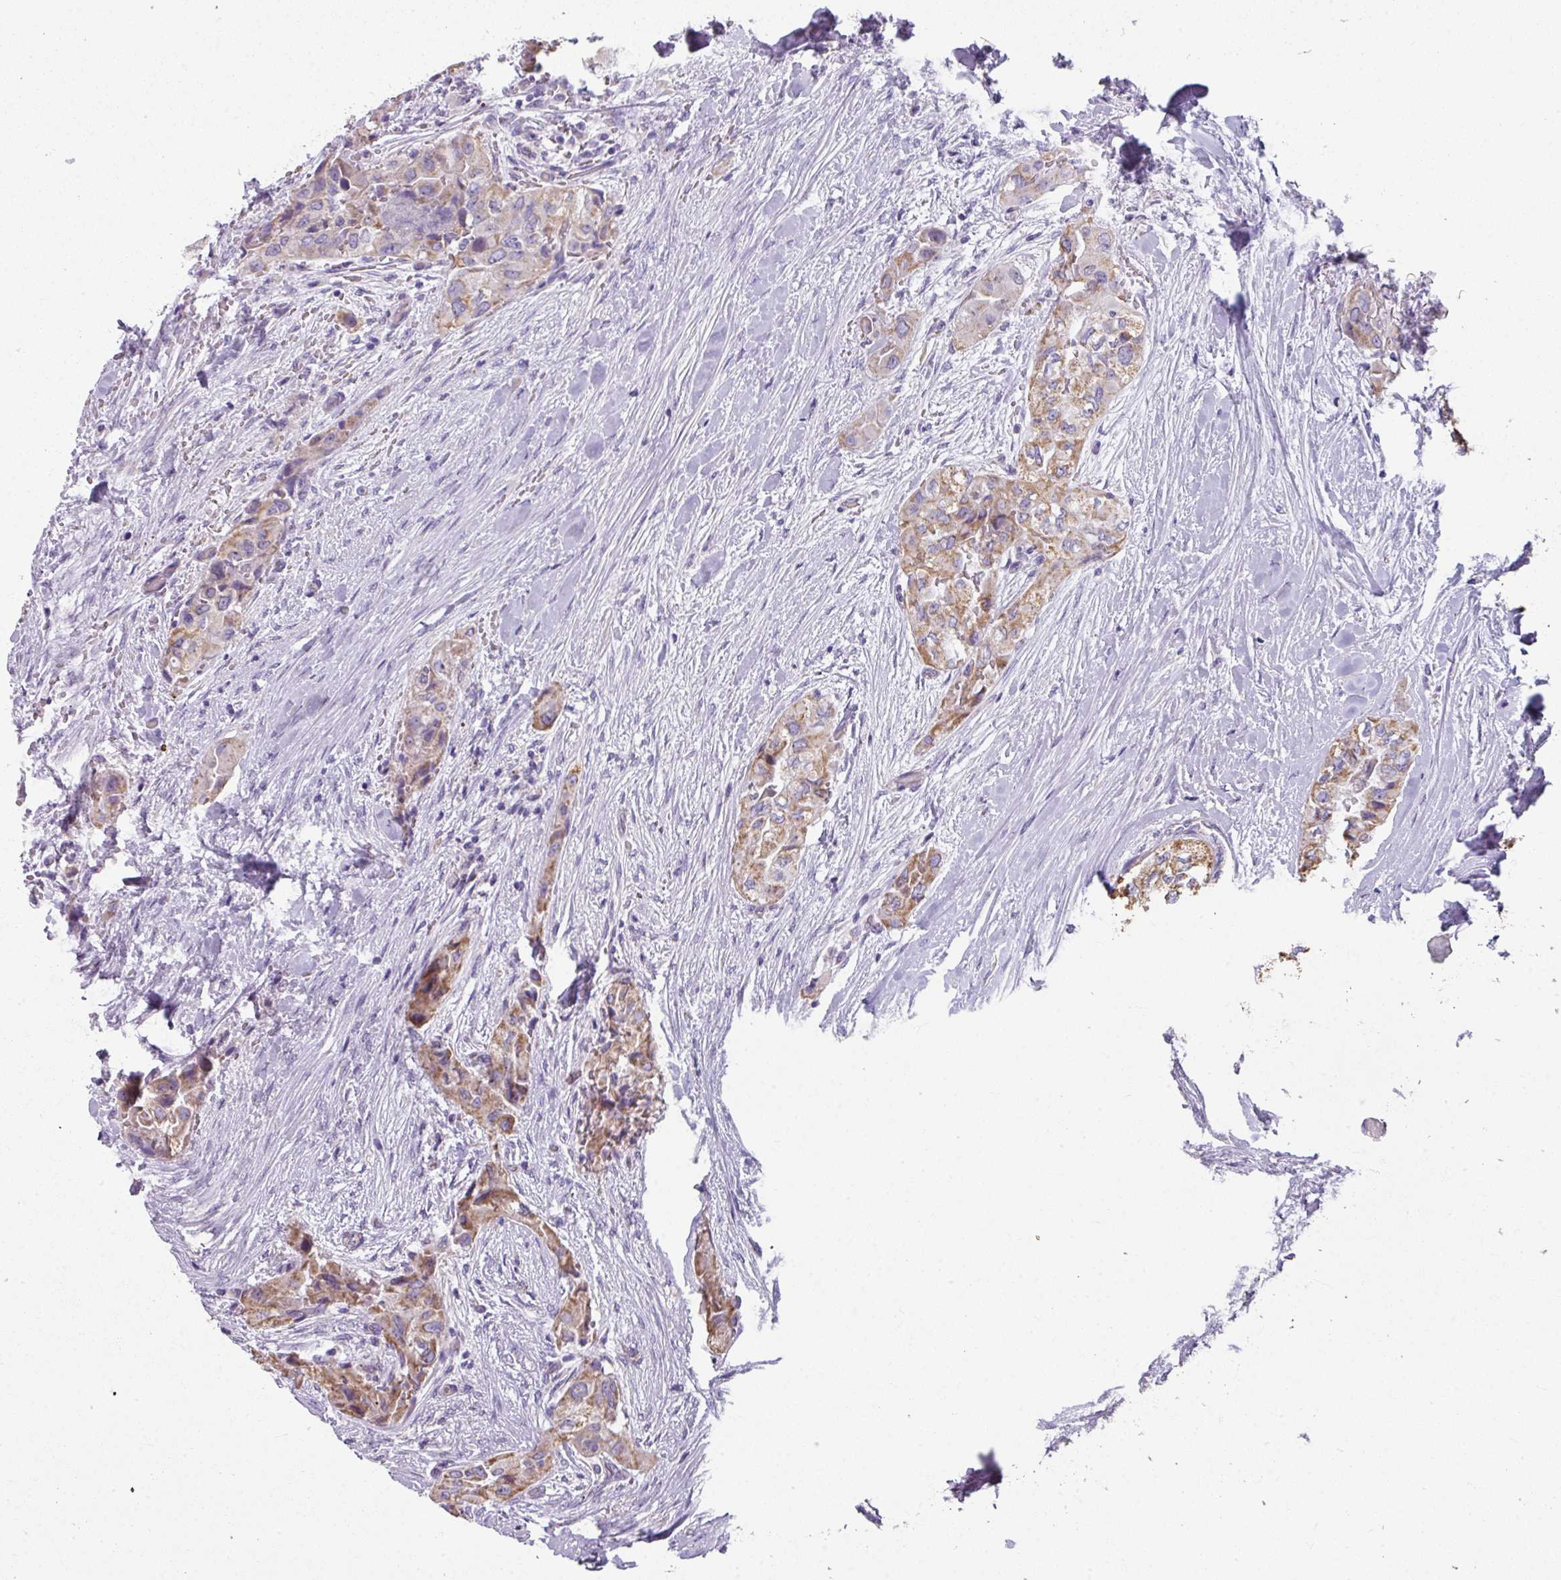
{"staining": {"intensity": "moderate", "quantity": ">75%", "location": "cytoplasmic/membranous"}, "tissue": "thyroid cancer", "cell_type": "Tumor cells", "image_type": "cancer", "snomed": [{"axis": "morphology", "description": "Papillary adenocarcinoma, NOS"}, {"axis": "topography", "description": "Thyroid gland"}], "caption": "The immunohistochemical stain labels moderate cytoplasmic/membranous staining in tumor cells of thyroid cancer tissue. (DAB (3,3'-diaminobenzidine) = brown stain, brightfield microscopy at high magnification).", "gene": "PALS2", "patient": {"sex": "female", "age": 59}}